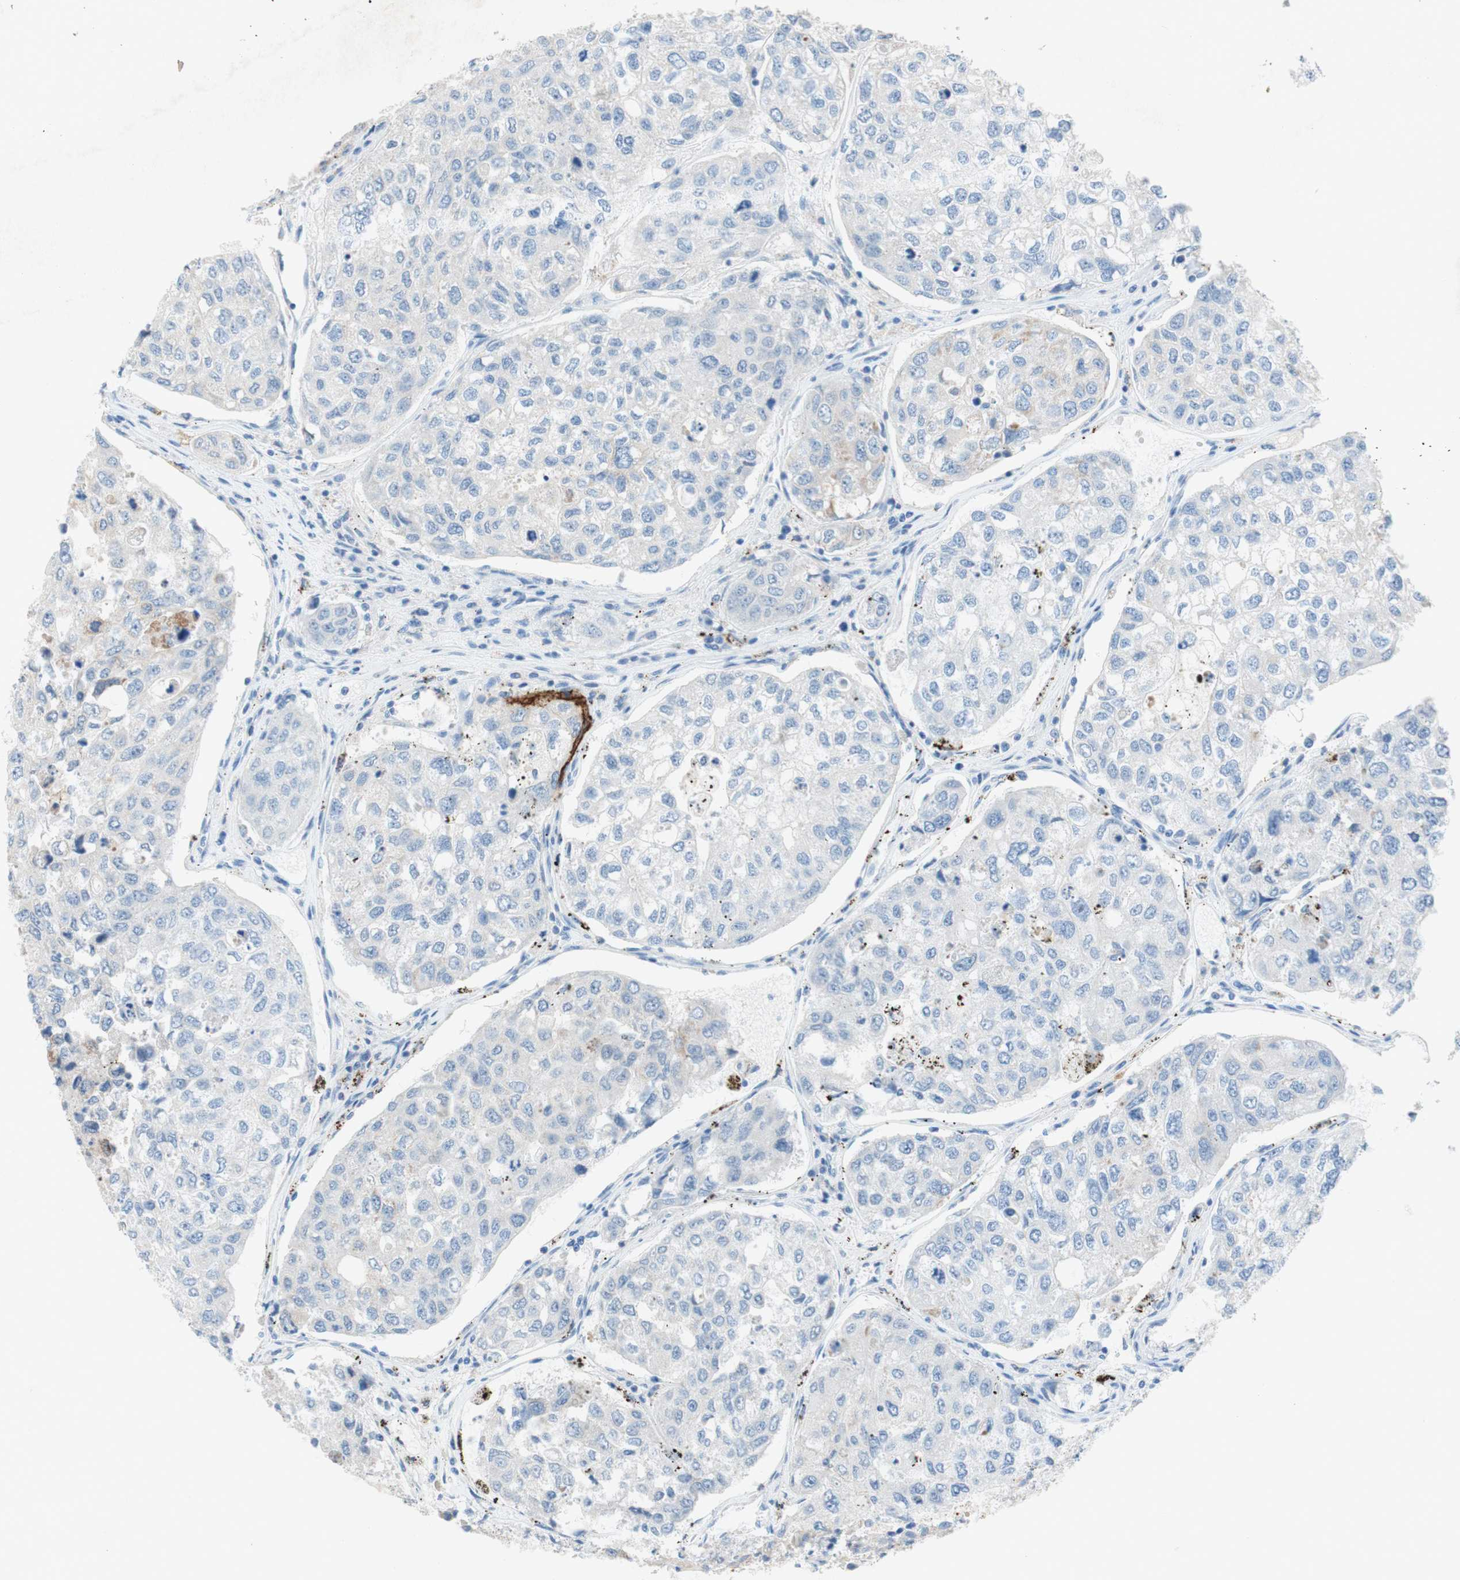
{"staining": {"intensity": "negative", "quantity": "none", "location": "none"}, "tissue": "urothelial cancer", "cell_type": "Tumor cells", "image_type": "cancer", "snomed": [{"axis": "morphology", "description": "Urothelial carcinoma, High grade"}, {"axis": "topography", "description": "Lymph node"}, {"axis": "topography", "description": "Urinary bladder"}], "caption": "Human high-grade urothelial carcinoma stained for a protein using IHC exhibits no positivity in tumor cells.", "gene": "POLR2J3", "patient": {"sex": "male", "age": 51}}